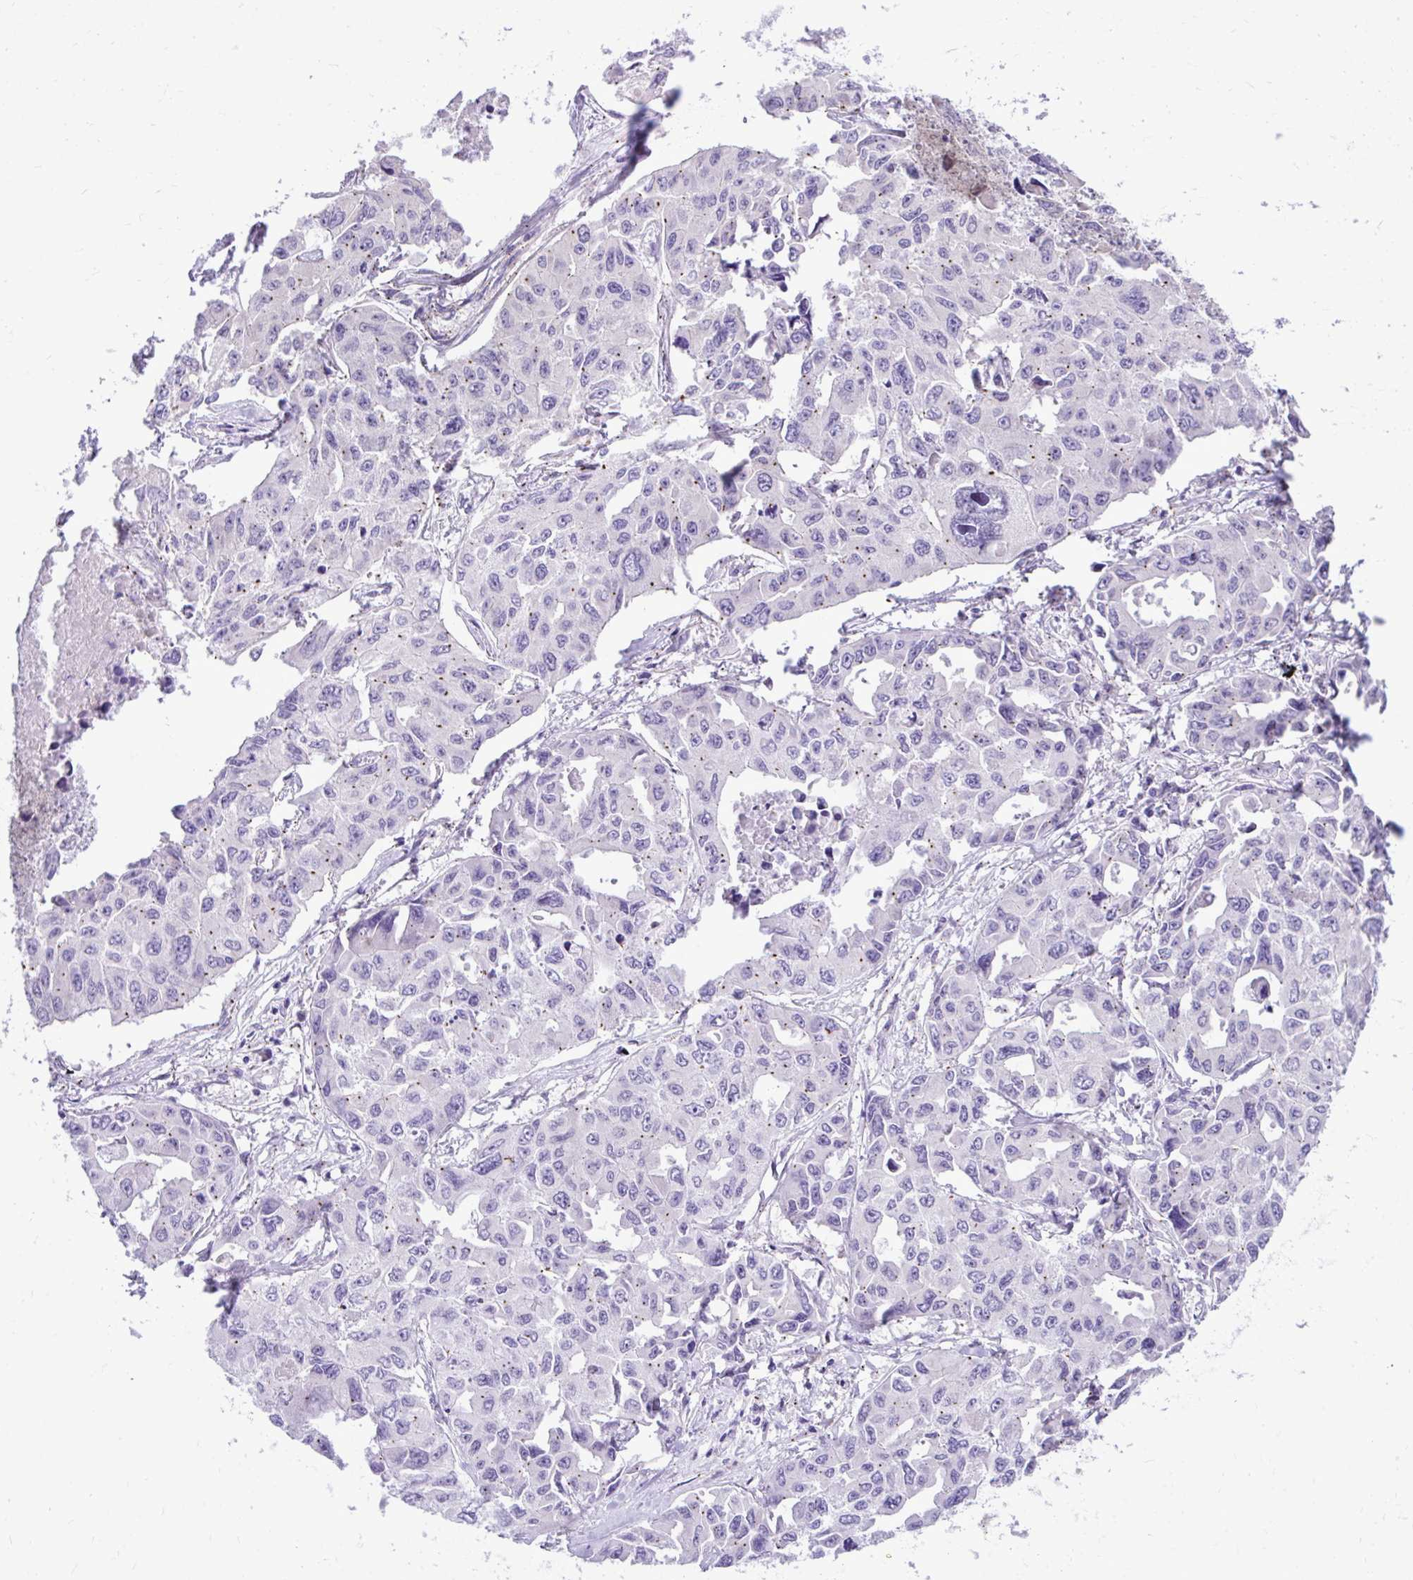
{"staining": {"intensity": "weak", "quantity": "<25%", "location": "cytoplasmic/membranous"}, "tissue": "lung cancer", "cell_type": "Tumor cells", "image_type": "cancer", "snomed": [{"axis": "morphology", "description": "Adenocarcinoma, NOS"}, {"axis": "topography", "description": "Lung"}], "caption": "Immunohistochemistry of lung cancer demonstrates no staining in tumor cells.", "gene": "CEACAM18", "patient": {"sex": "male", "age": 64}}